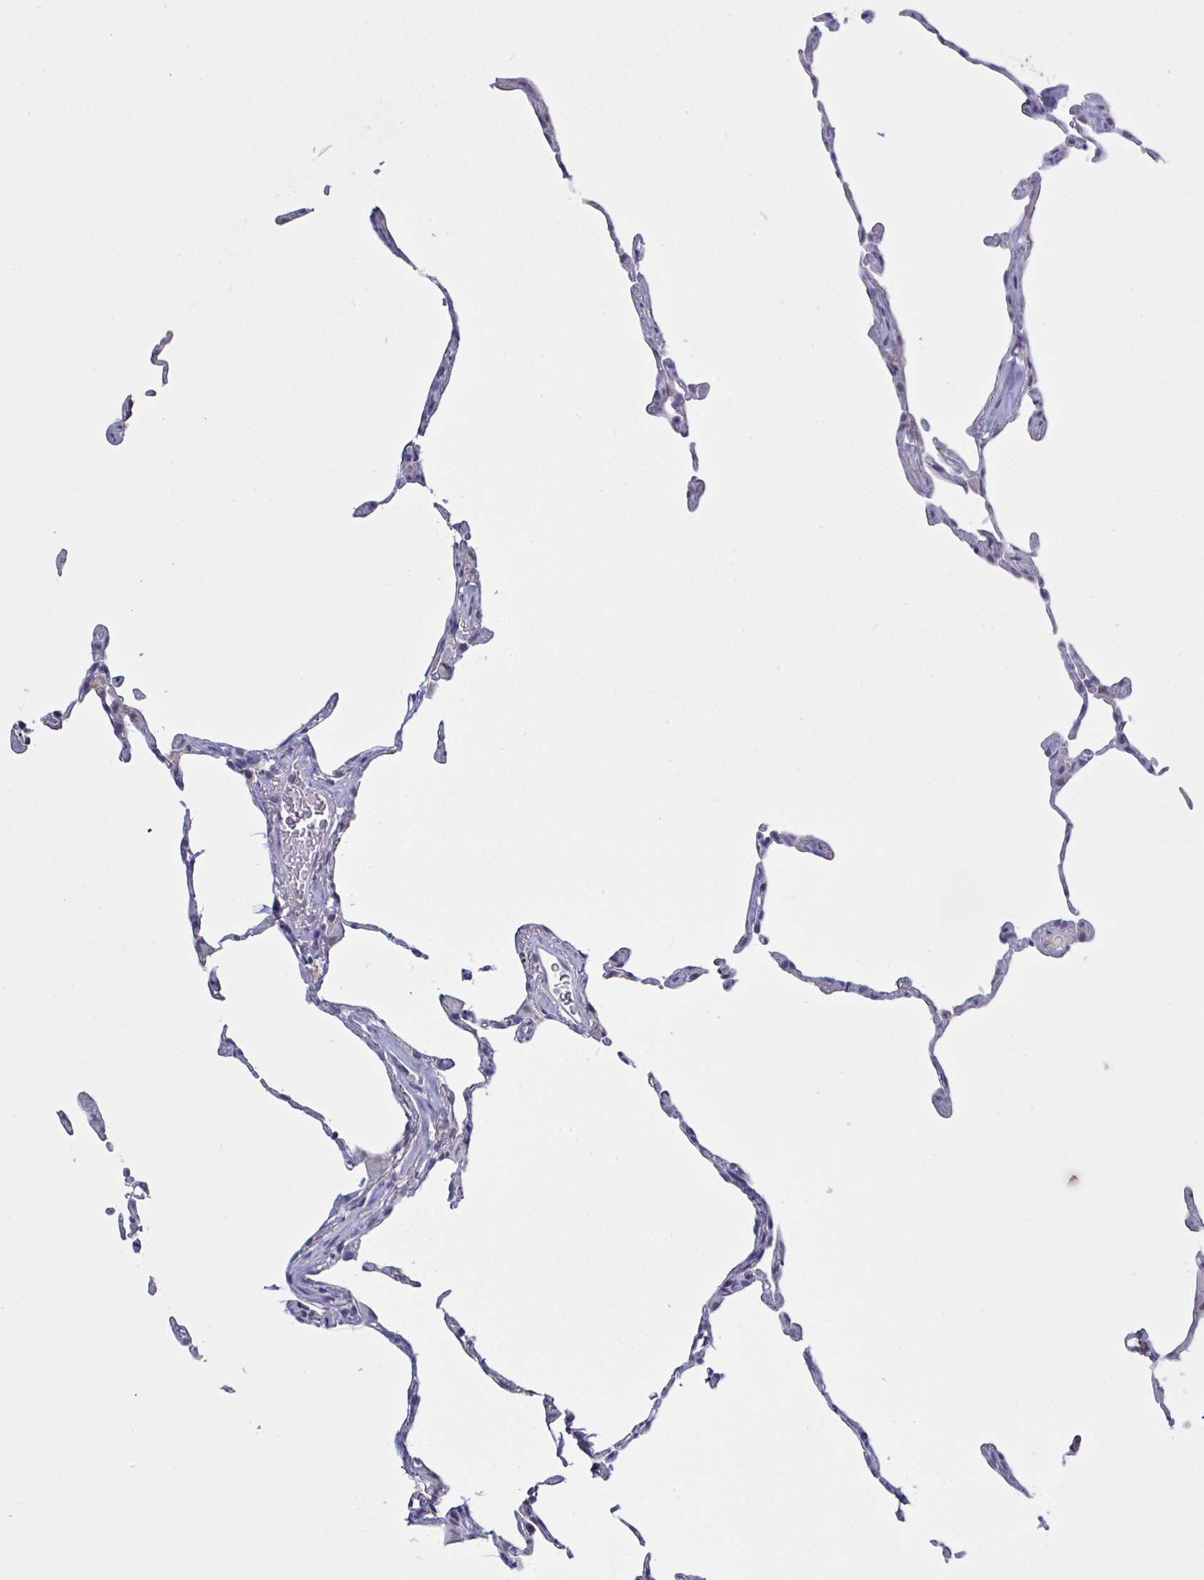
{"staining": {"intensity": "negative", "quantity": "none", "location": "none"}, "tissue": "lung", "cell_type": "Alveolar cells", "image_type": "normal", "snomed": [{"axis": "morphology", "description": "Normal tissue, NOS"}, {"axis": "topography", "description": "Lung"}], "caption": "Immunohistochemical staining of unremarkable lung shows no significant positivity in alveolar cells.", "gene": "KDM4D", "patient": {"sex": "female", "age": 57}}